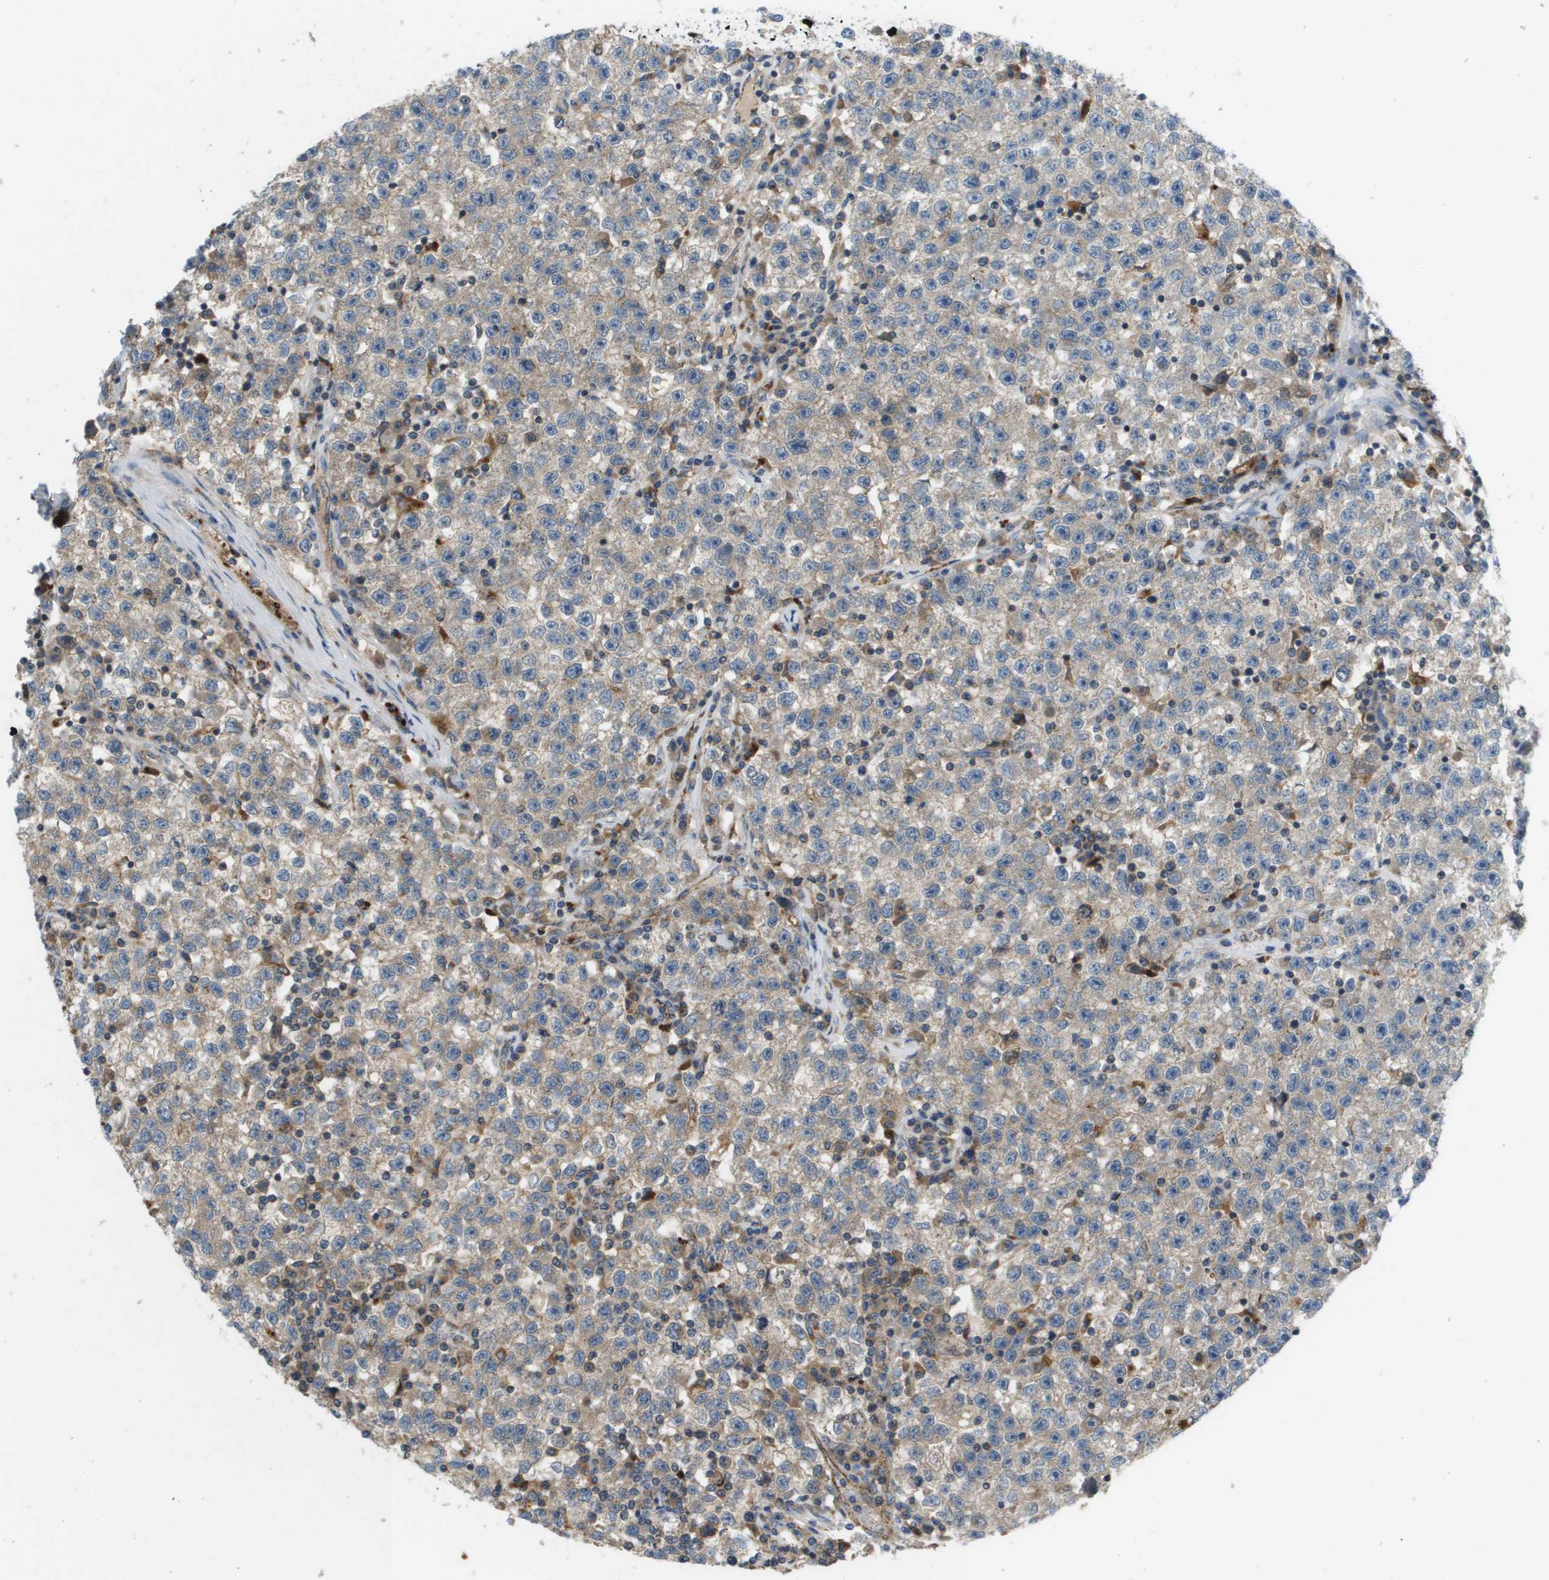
{"staining": {"intensity": "weak", "quantity": "25%-75%", "location": "cytoplasmic/membranous"}, "tissue": "testis cancer", "cell_type": "Tumor cells", "image_type": "cancer", "snomed": [{"axis": "morphology", "description": "Seminoma, NOS"}, {"axis": "topography", "description": "Testis"}], "caption": "Immunohistochemical staining of human testis seminoma exhibits low levels of weak cytoplasmic/membranous staining in approximately 25%-75% of tumor cells.", "gene": "SLC25A20", "patient": {"sex": "male", "age": 22}}